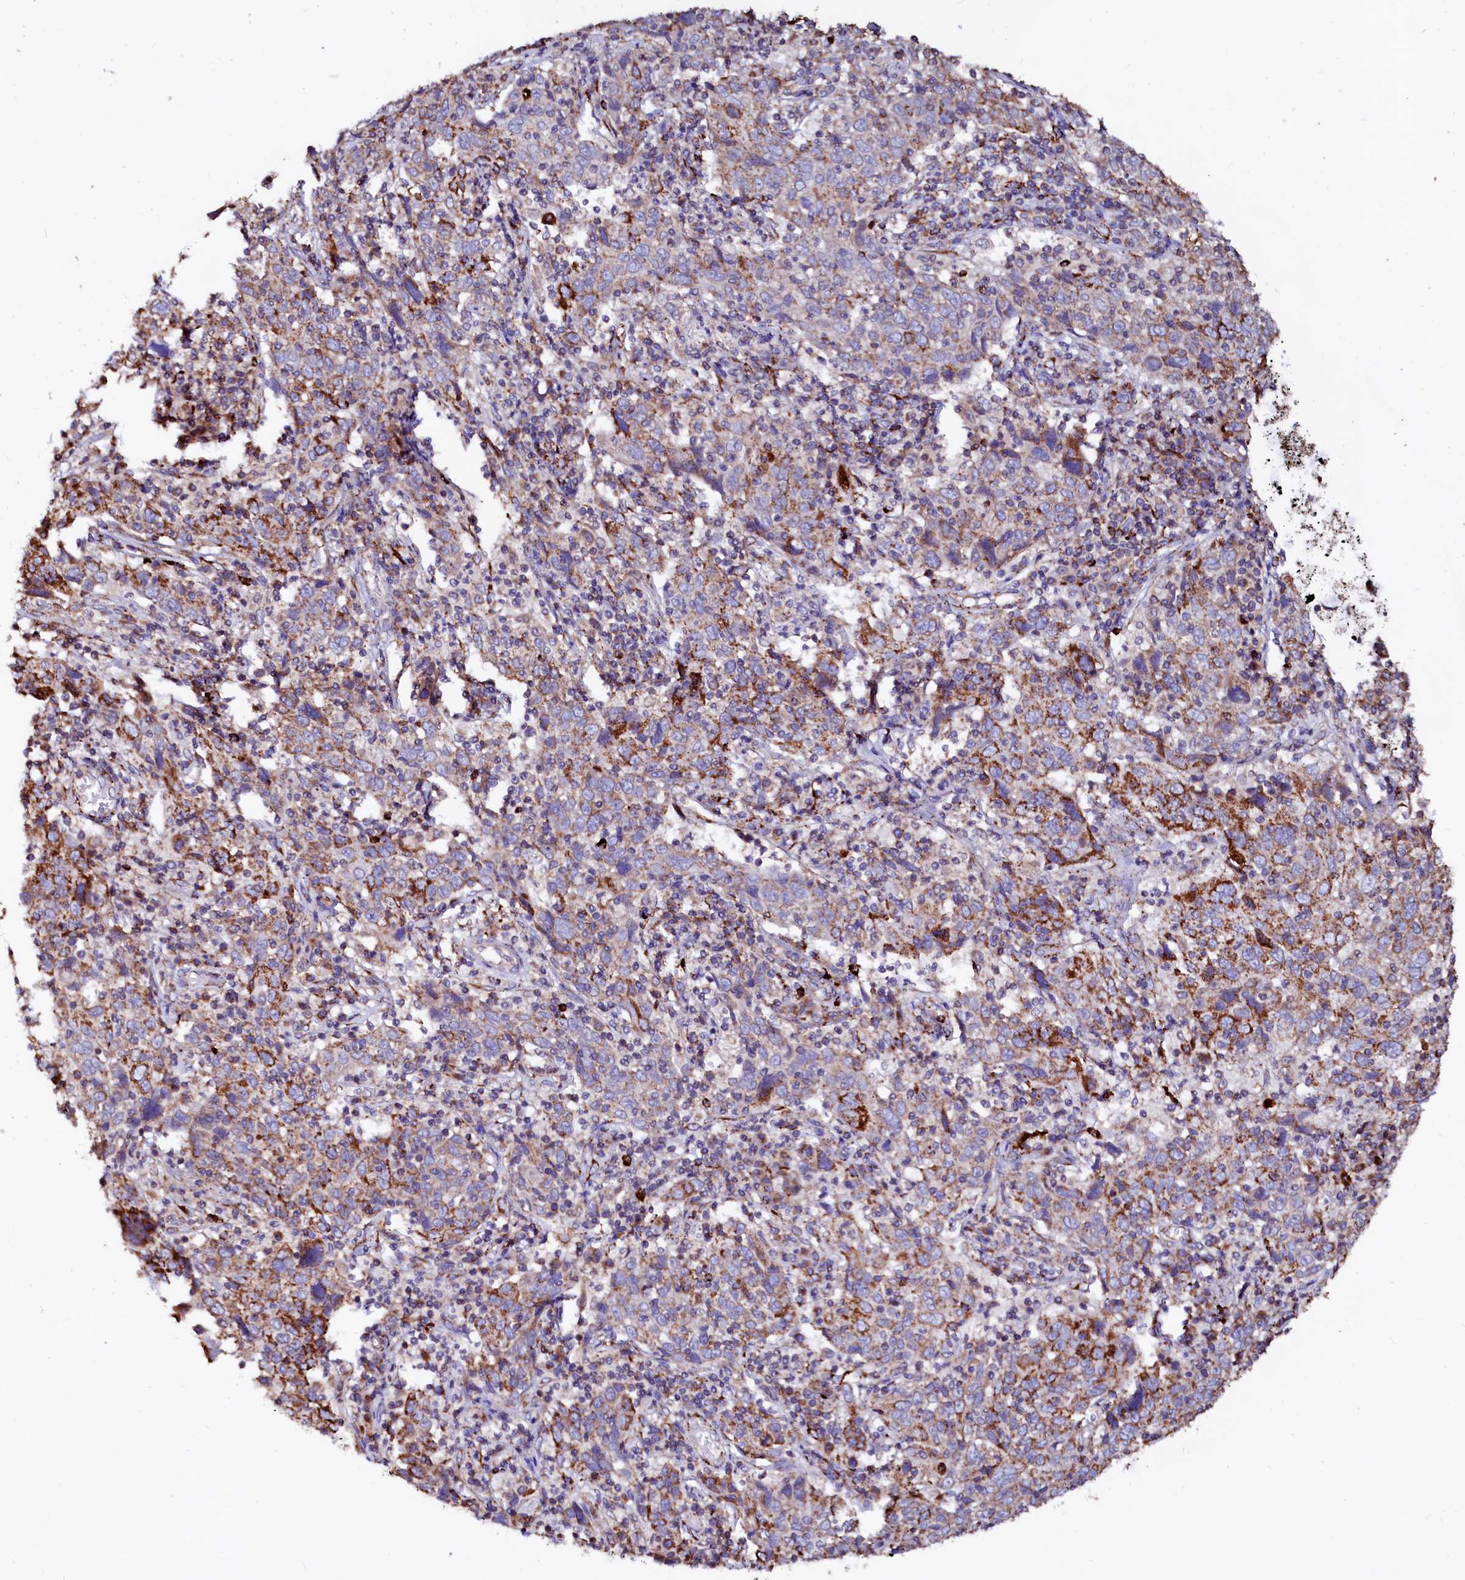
{"staining": {"intensity": "strong", "quantity": "25%-75%", "location": "cytoplasmic/membranous"}, "tissue": "cervical cancer", "cell_type": "Tumor cells", "image_type": "cancer", "snomed": [{"axis": "morphology", "description": "Squamous cell carcinoma, NOS"}, {"axis": "topography", "description": "Cervix"}], "caption": "Protein expression by IHC demonstrates strong cytoplasmic/membranous staining in about 25%-75% of tumor cells in cervical cancer. The protein is shown in brown color, while the nuclei are stained blue.", "gene": "MAOB", "patient": {"sex": "female", "age": 46}}